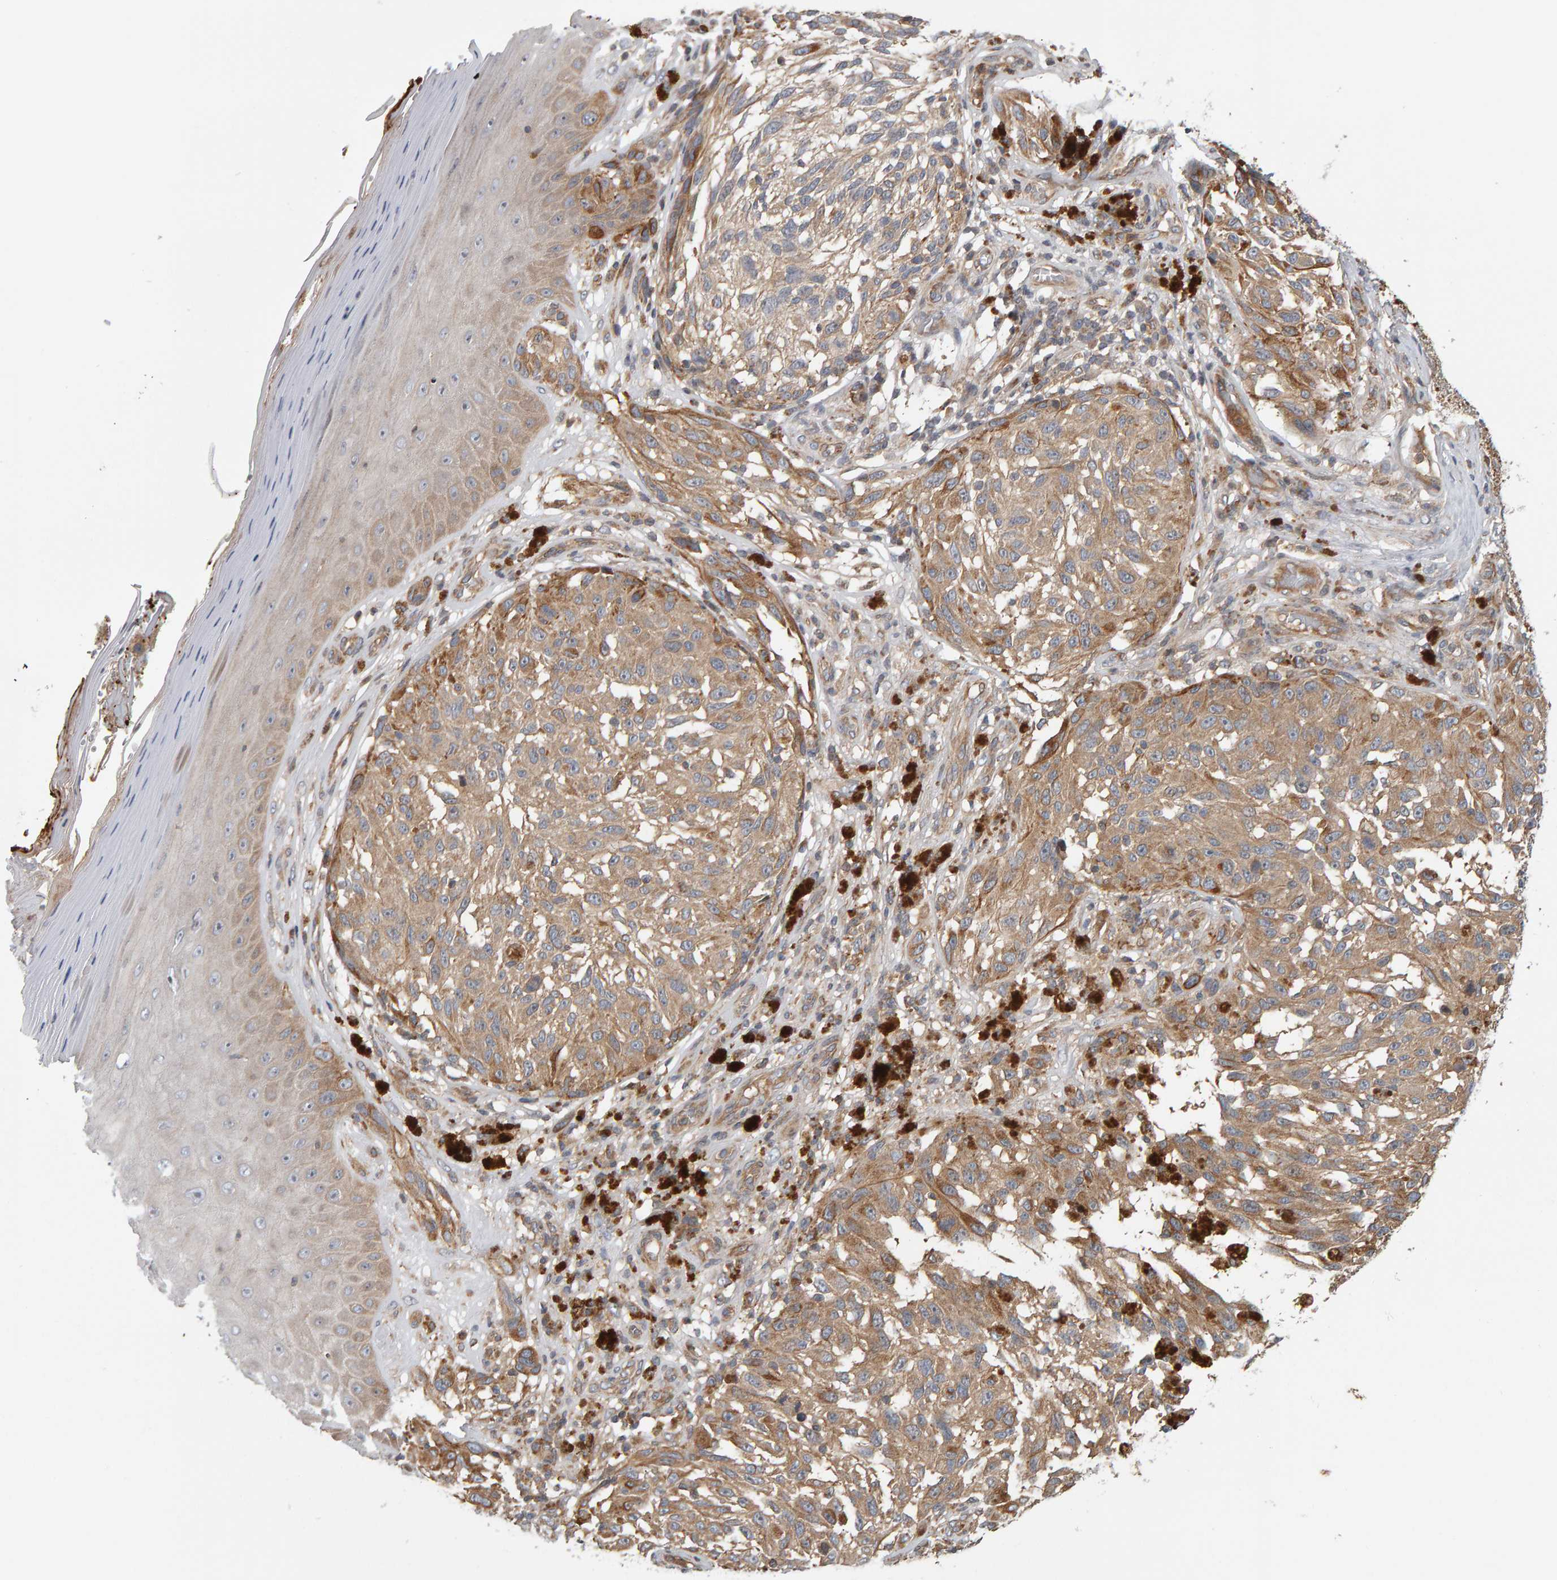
{"staining": {"intensity": "moderate", "quantity": ">75%", "location": "cytoplasmic/membranous"}, "tissue": "melanoma", "cell_type": "Tumor cells", "image_type": "cancer", "snomed": [{"axis": "morphology", "description": "Malignant melanoma, NOS"}, {"axis": "topography", "description": "Skin"}], "caption": "Tumor cells exhibit medium levels of moderate cytoplasmic/membranous expression in approximately >75% of cells in human malignant melanoma.", "gene": "C9orf72", "patient": {"sex": "female", "age": 73}}